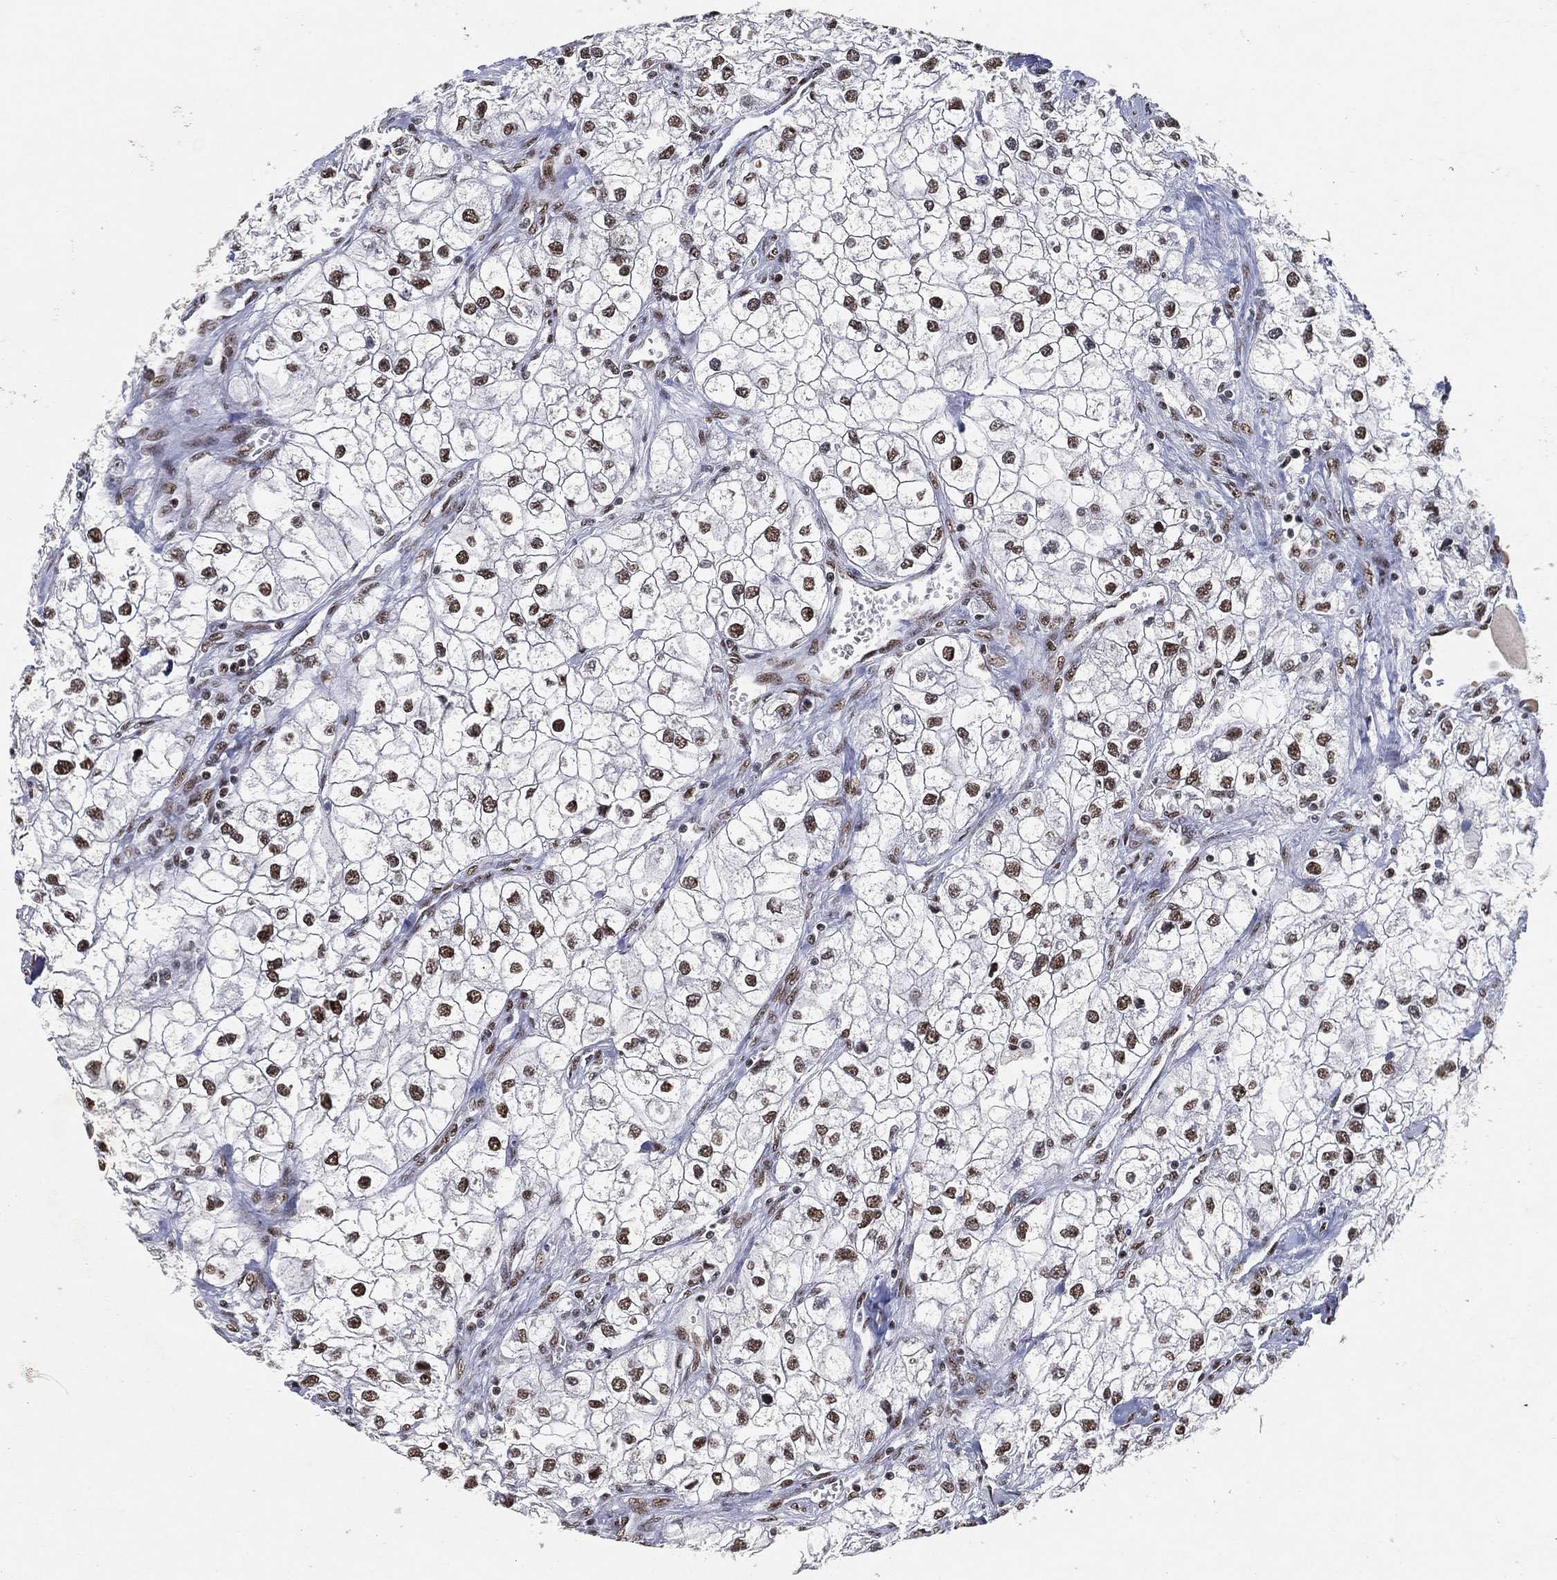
{"staining": {"intensity": "moderate", "quantity": ">75%", "location": "nuclear"}, "tissue": "renal cancer", "cell_type": "Tumor cells", "image_type": "cancer", "snomed": [{"axis": "morphology", "description": "Adenocarcinoma, NOS"}, {"axis": "topography", "description": "Kidney"}], "caption": "A brown stain shows moderate nuclear staining of a protein in human renal adenocarcinoma tumor cells.", "gene": "DDX27", "patient": {"sex": "male", "age": 59}}